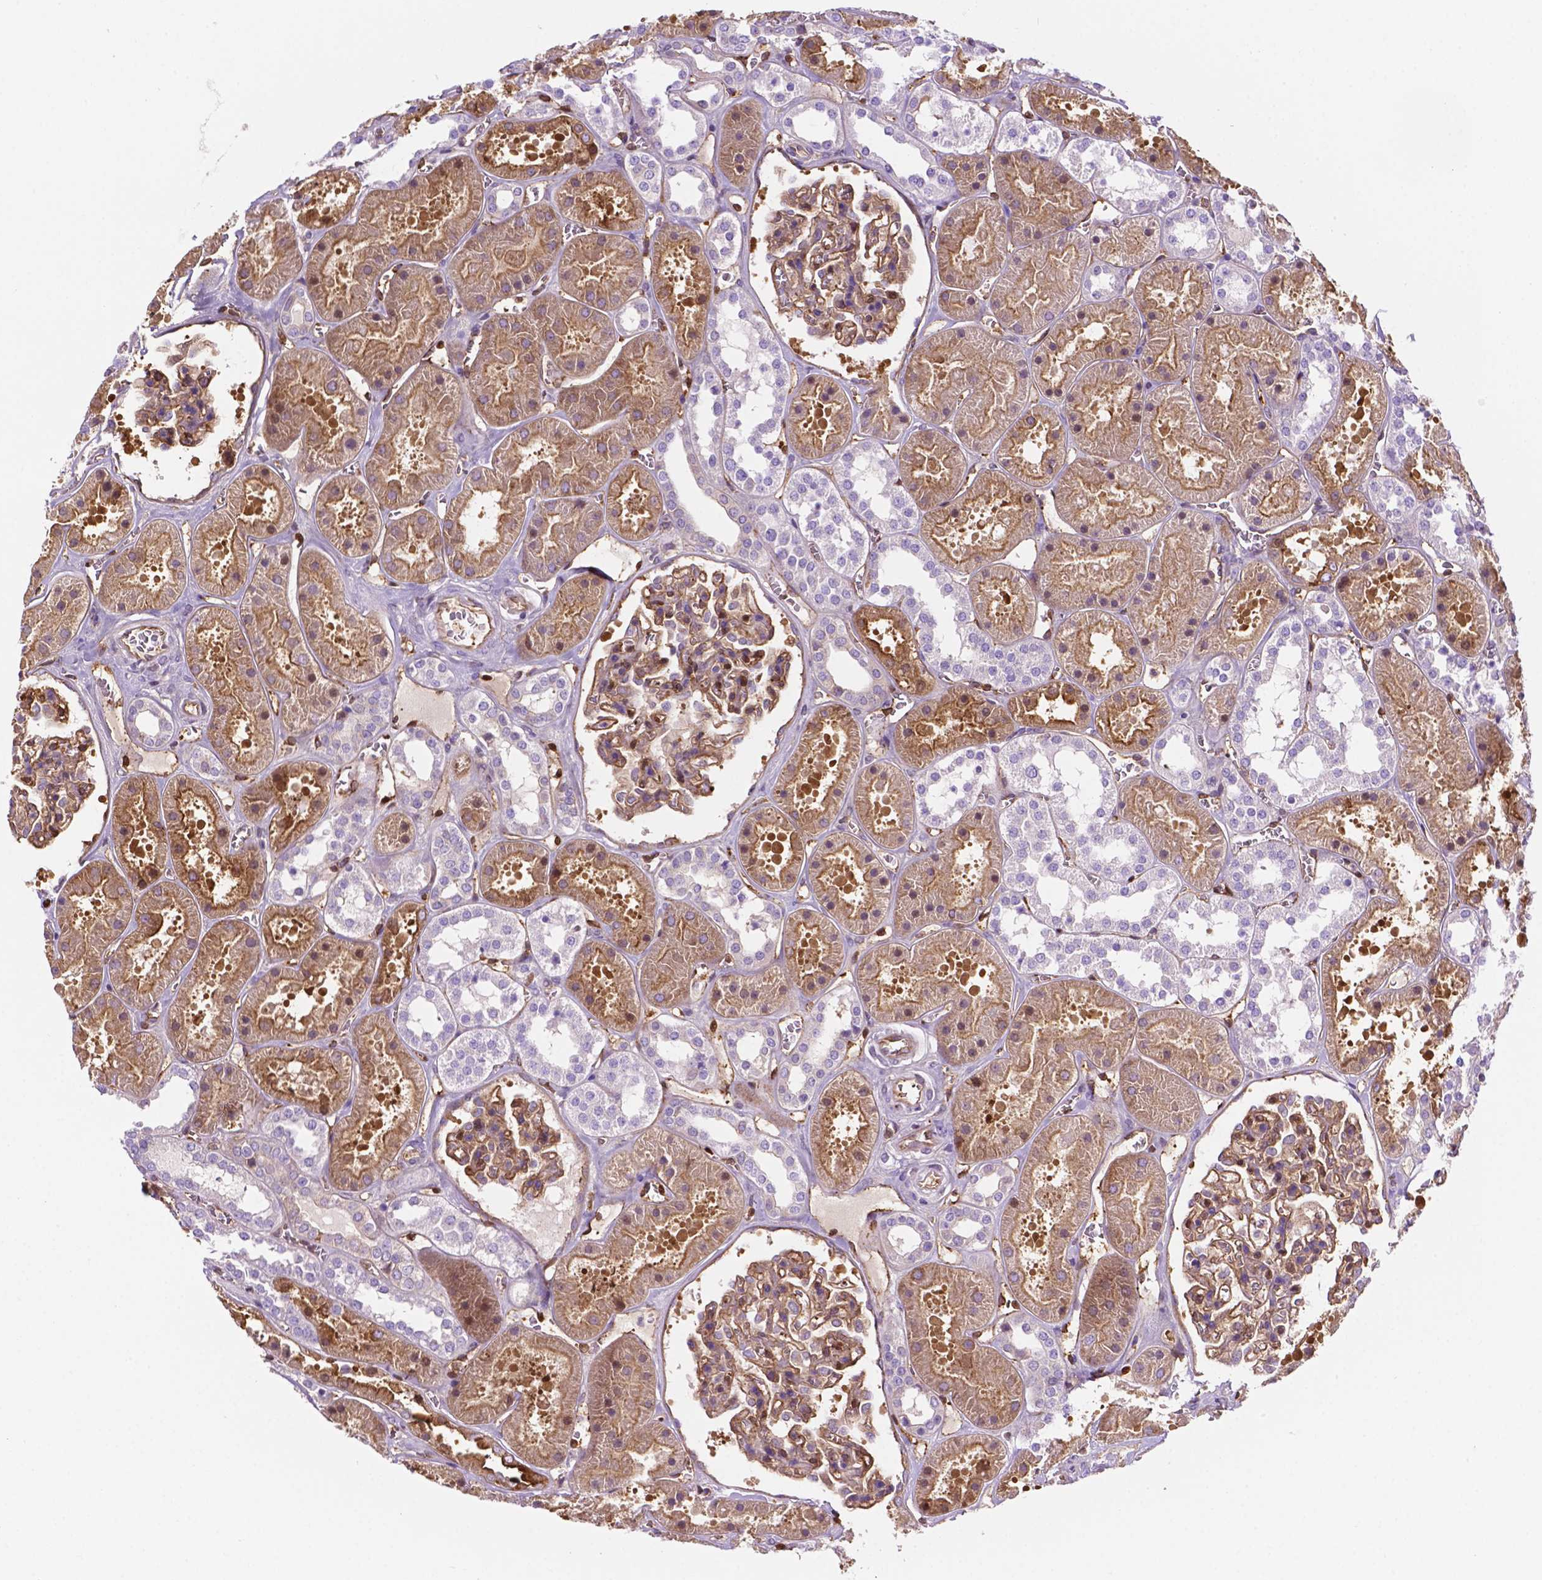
{"staining": {"intensity": "weak", "quantity": ">75%", "location": "cytoplasmic/membranous"}, "tissue": "kidney", "cell_type": "Cells in glomeruli", "image_type": "normal", "snomed": [{"axis": "morphology", "description": "Normal tissue, NOS"}, {"axis": "topography", "description": "Kidney"}], "caption": "An image of human kidney stained for a protein displays weak cytoplasmic/membranous brown staining in cells in glomeruli.", "gene": "DCN", "patient": {"sex": "female", "age": 41}}